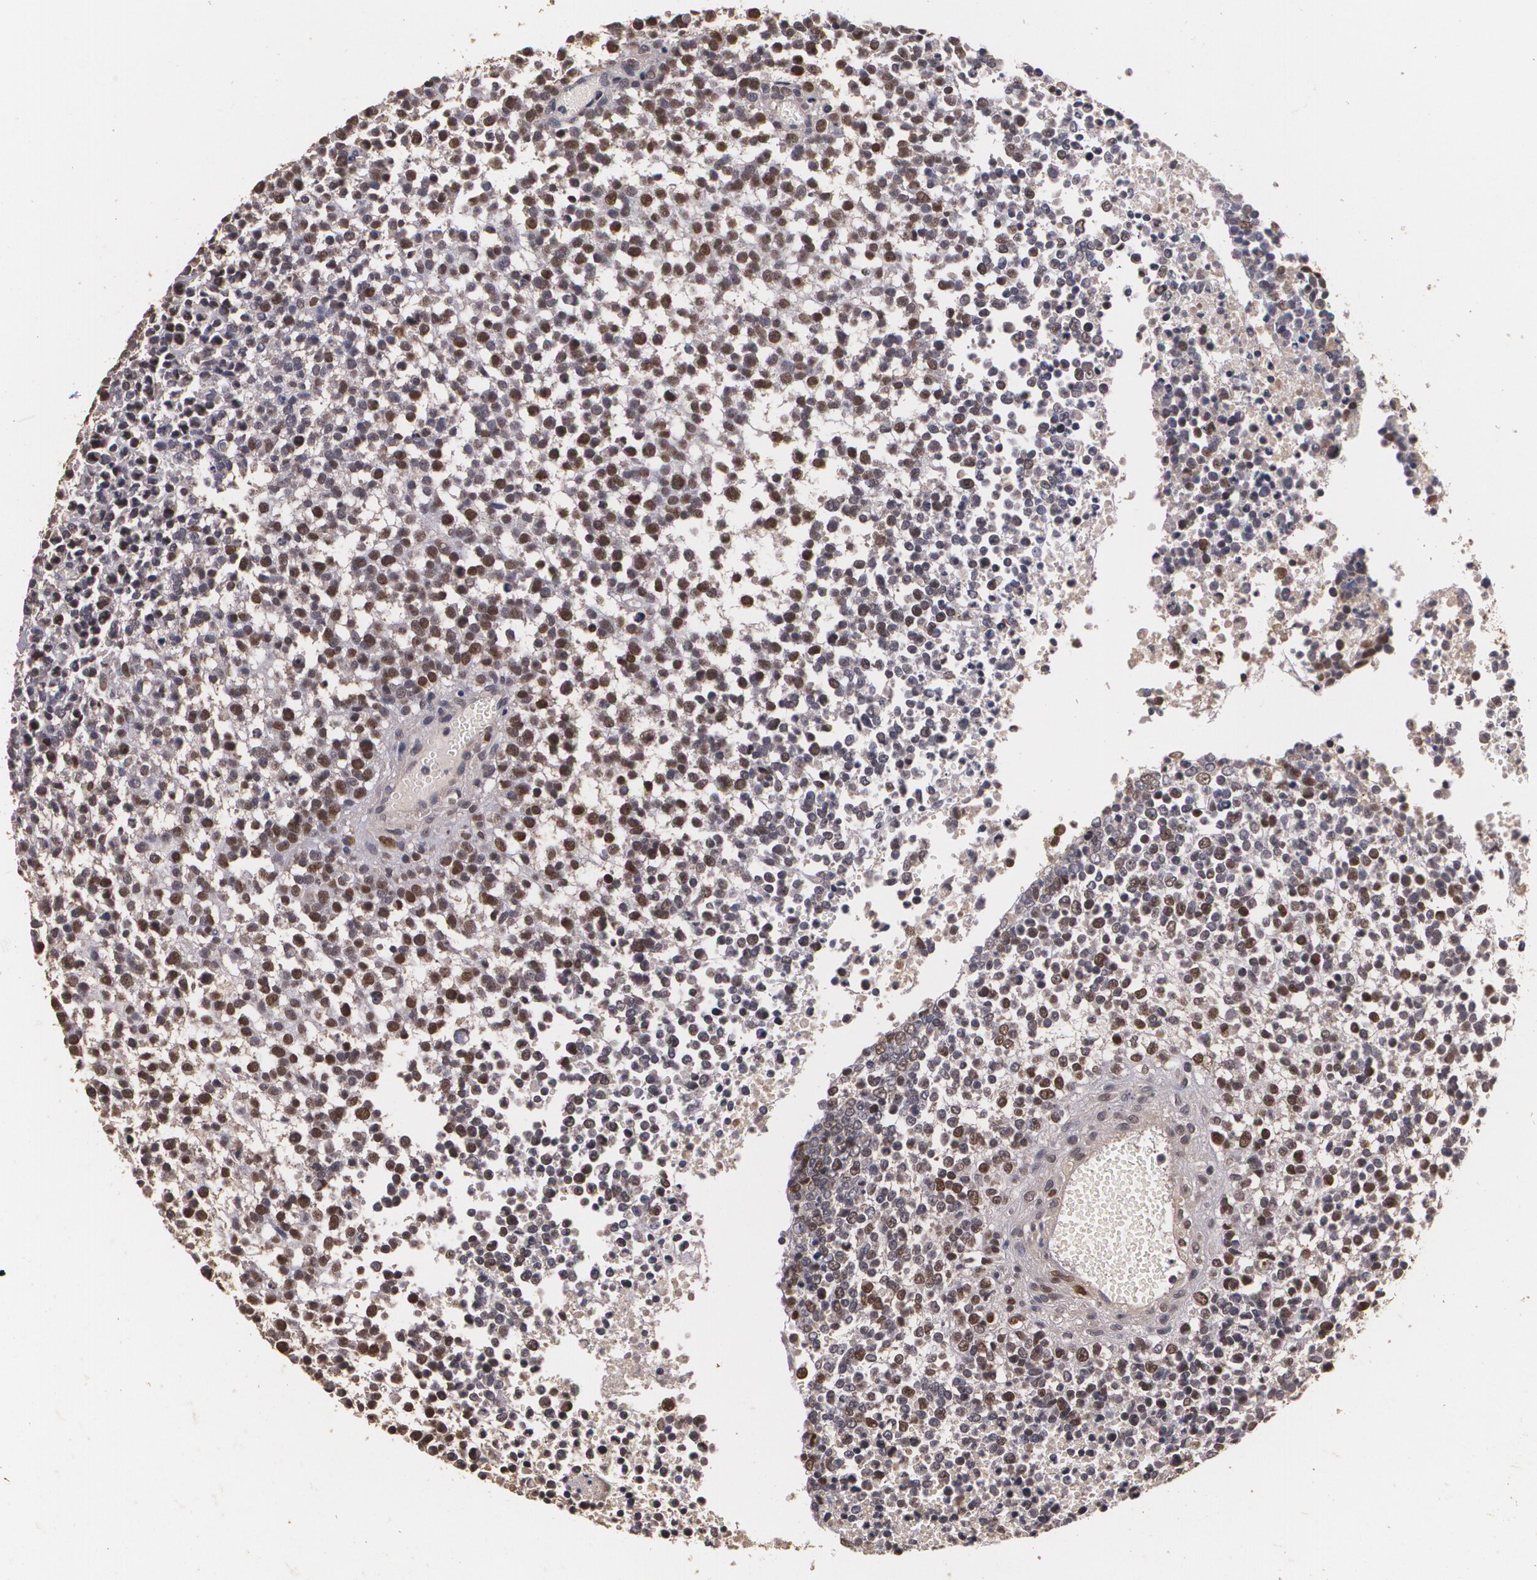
{"staining": {"intensity": "strong", "quantity": "25%-75%", "location": "nuclear"}, "tissue": "glioma", "cell_type": "Tumor cells", "image_type": "cancer", "snomed": [{"axis": "morphology", "description": "Glioma, malignant, High grade"}, {"axis": "topography", "description": "Brain"}], "caption": "Strong nuclear protein positivity is seen in approximately 25%-75% of tumor cells in malignant glioma (high-grade).", "gene": "BRCA1", "patient": {"sex": "male", "age": 66}}